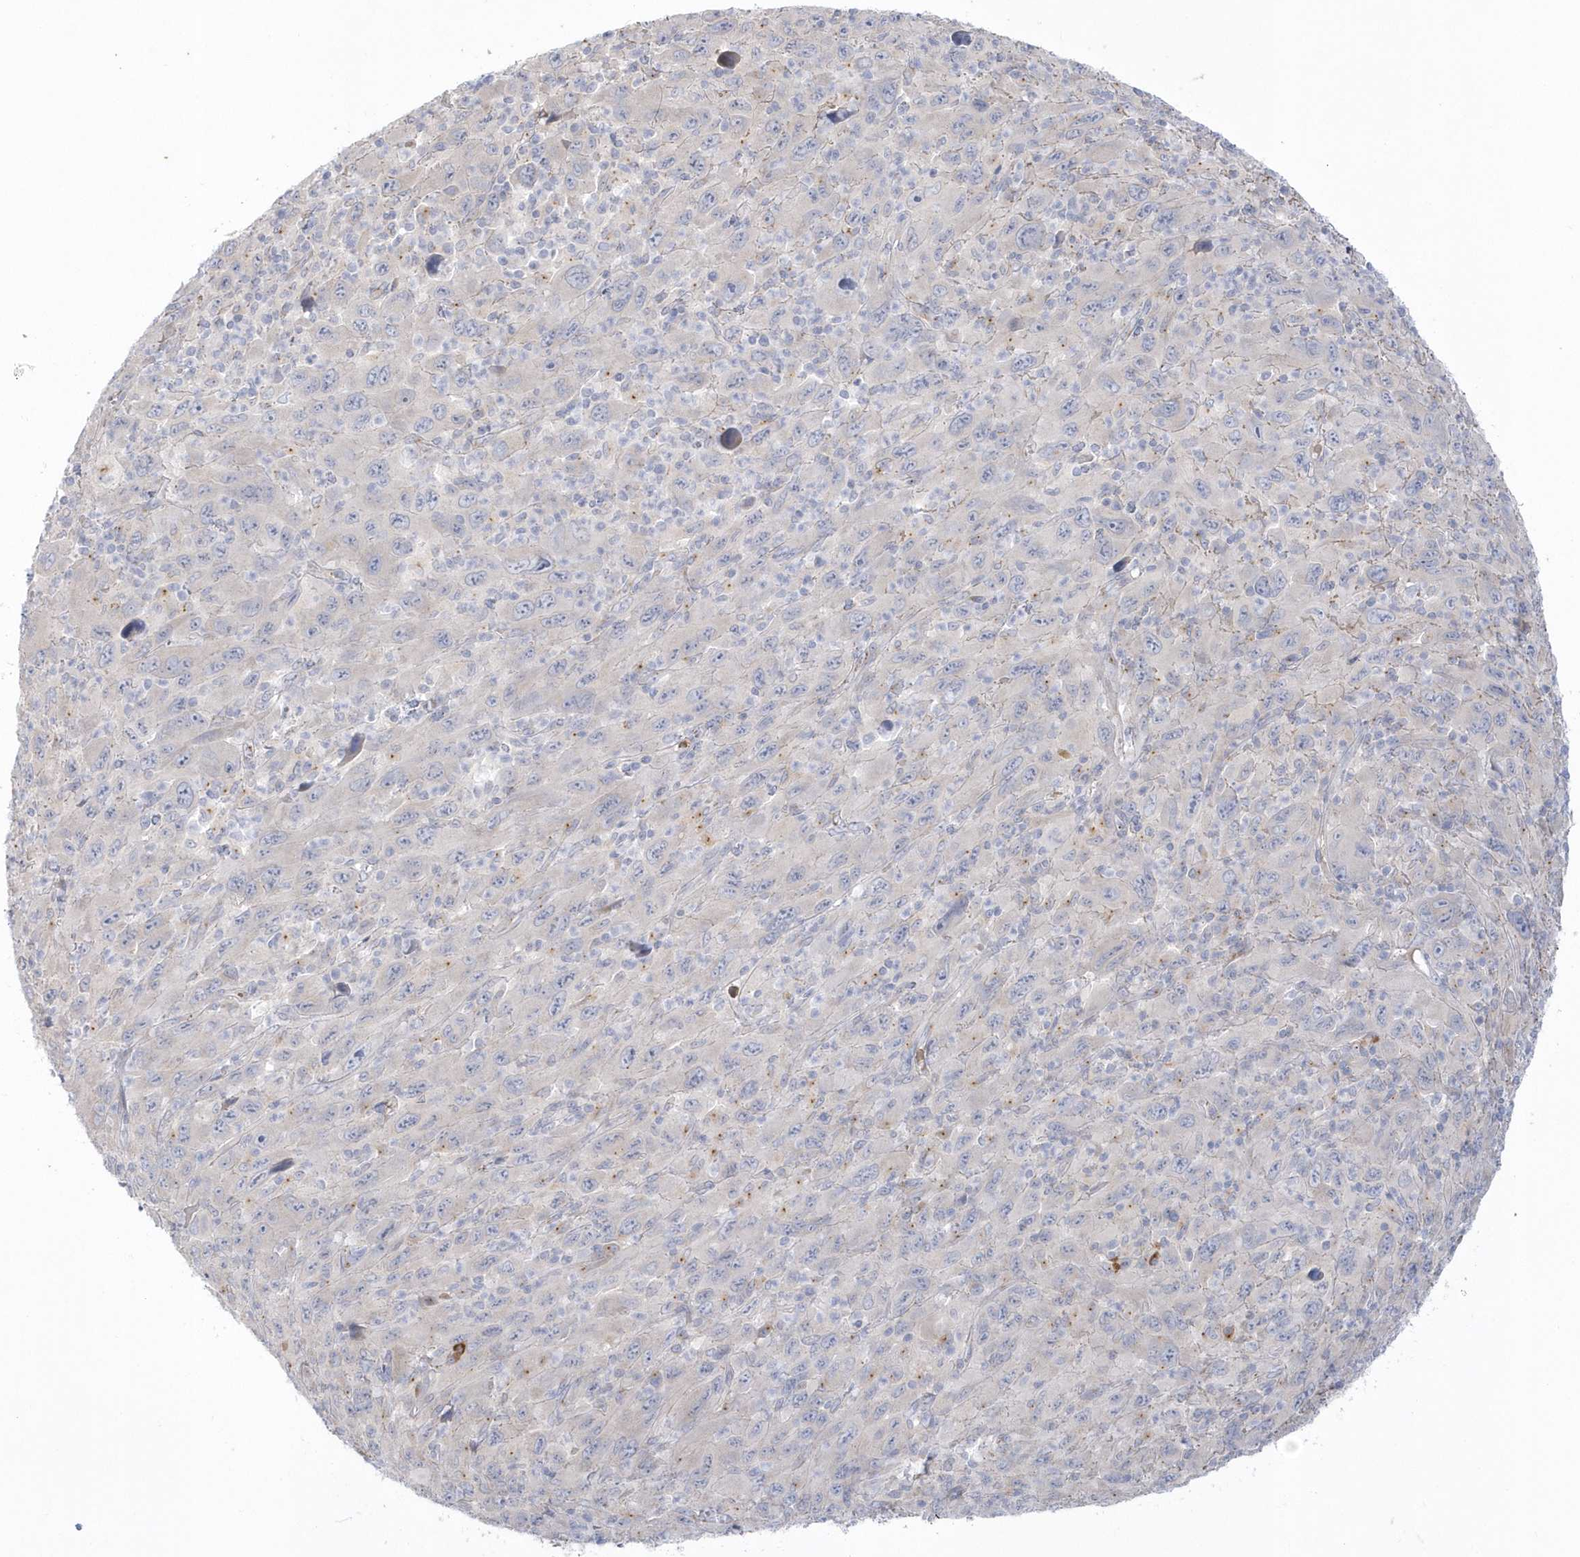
{"staining": {"intensity": "negative", "quantity": "none", "location": "none"}, "tissue": "melanoma", "cell_type": "Tumor cells", "image_type": "cancer", "snomed": [{"axis": "morphology", "description": "Malignant melanoma, Metastatic site"}, {"axis": "topography", "description": "Skin"}], "caption": "This is an immunohistochemistry micrograph of melanoma. There is no positivity in tumor cells.", "gene": "SEMA3D", "patient": {"sex": "female", "age": 56}}